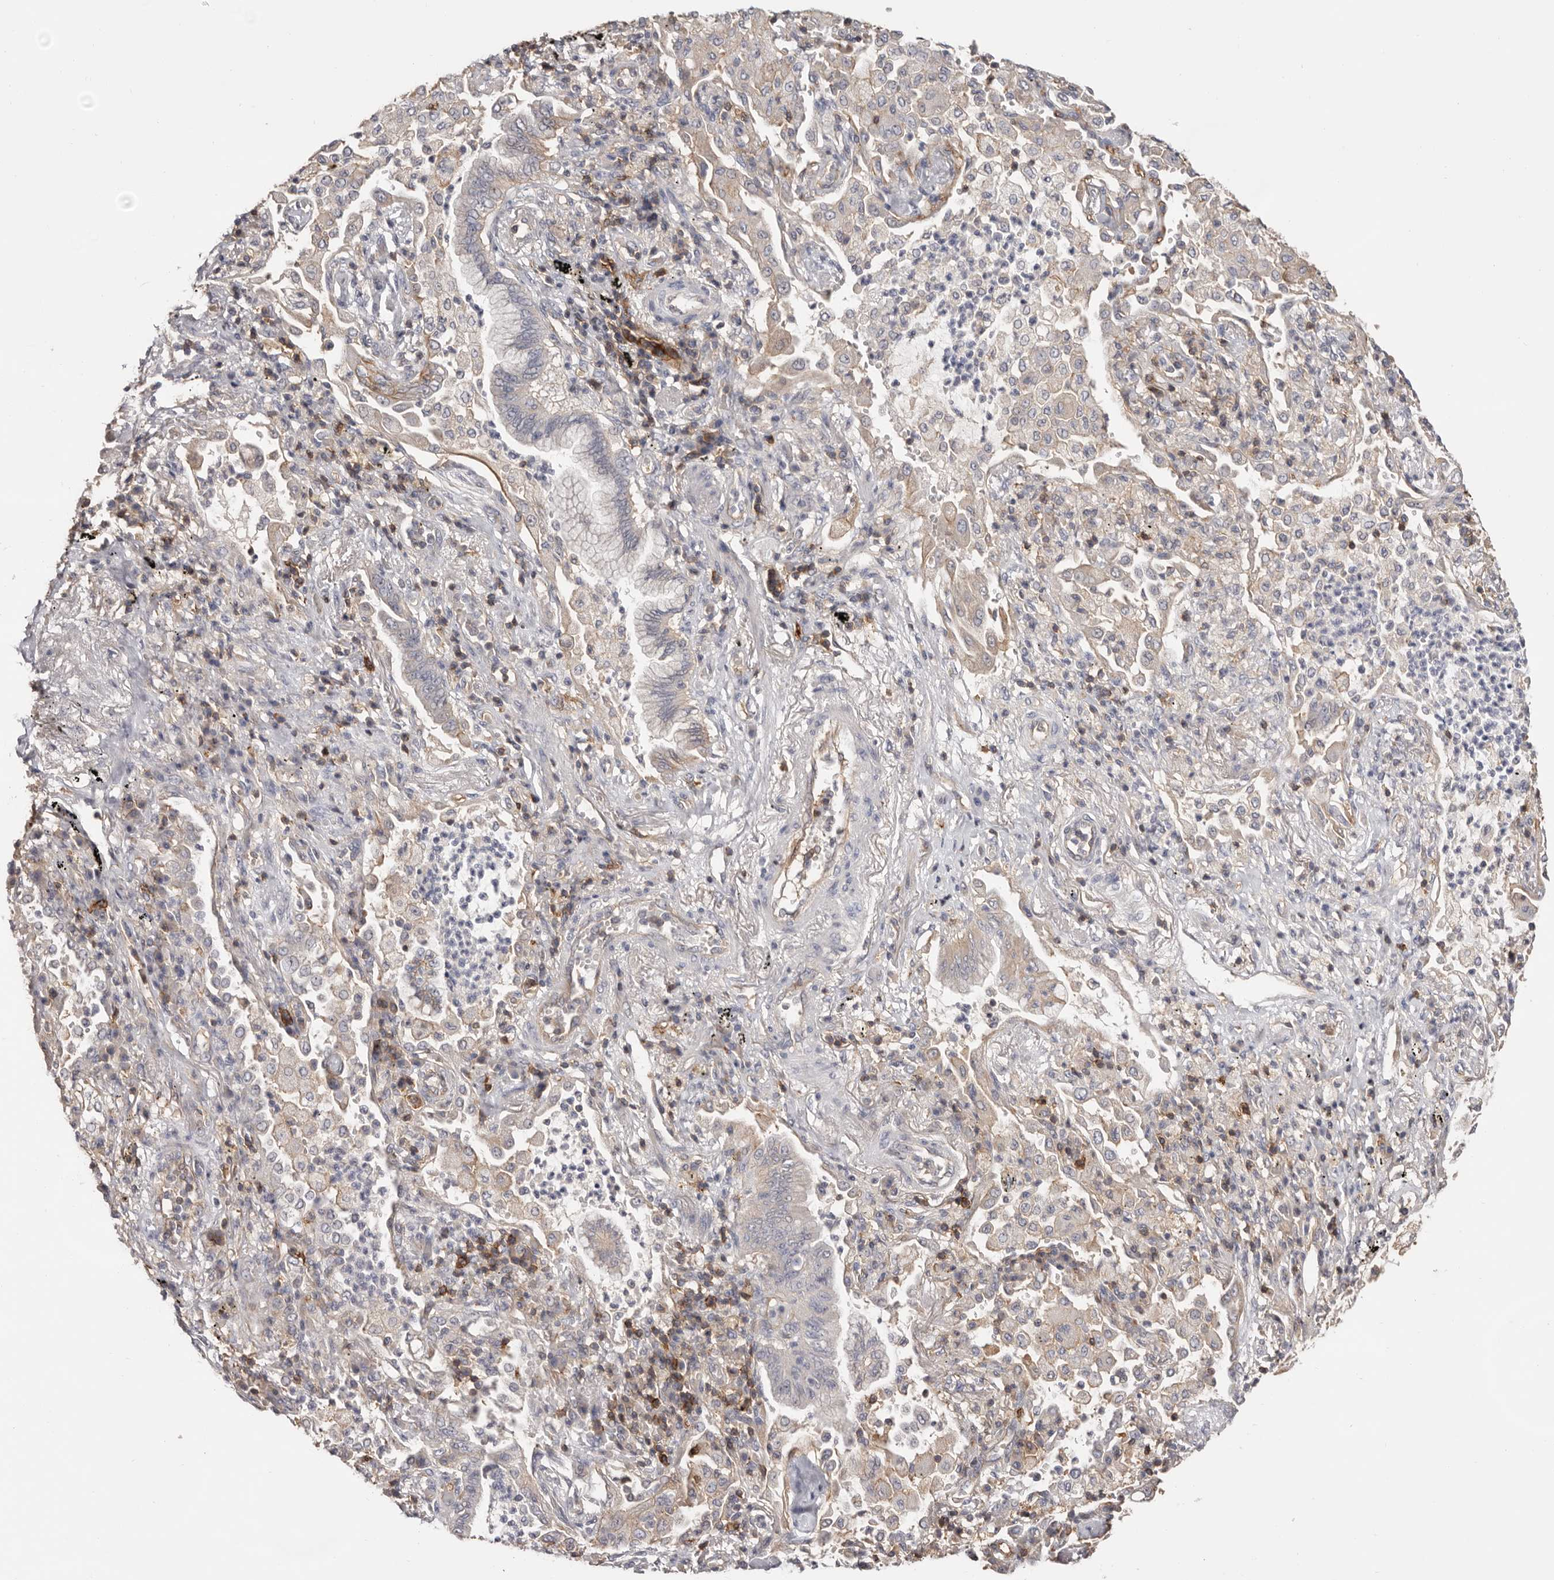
{"staining": {"intensity": "weak", "quantity": "<25%", "location": "cytoplasmic/membranous"}, "tissue": "bronchus", "cell_type": "Respiratory epithelial cells", "image_type": "normal", "snomed": [{"axis": "morphology", "description": "Normal tissue, NOS"}, {"axis": "morphology", "description": "Adenocarcinoma, NOS"}, {"axis": "topography", "description": "Bronchus"}, {"axis": "topography", "description": "Lung"}], "caption": "Respiratory epithelial cells are negative for brown protein staining in benign bronchus. The staining is performed using DAB brown chromogen with nuclei counter-stained in using hematoxylin.", "gene": "MMACHC", "patient": {"sex": "female", "age": 70}}